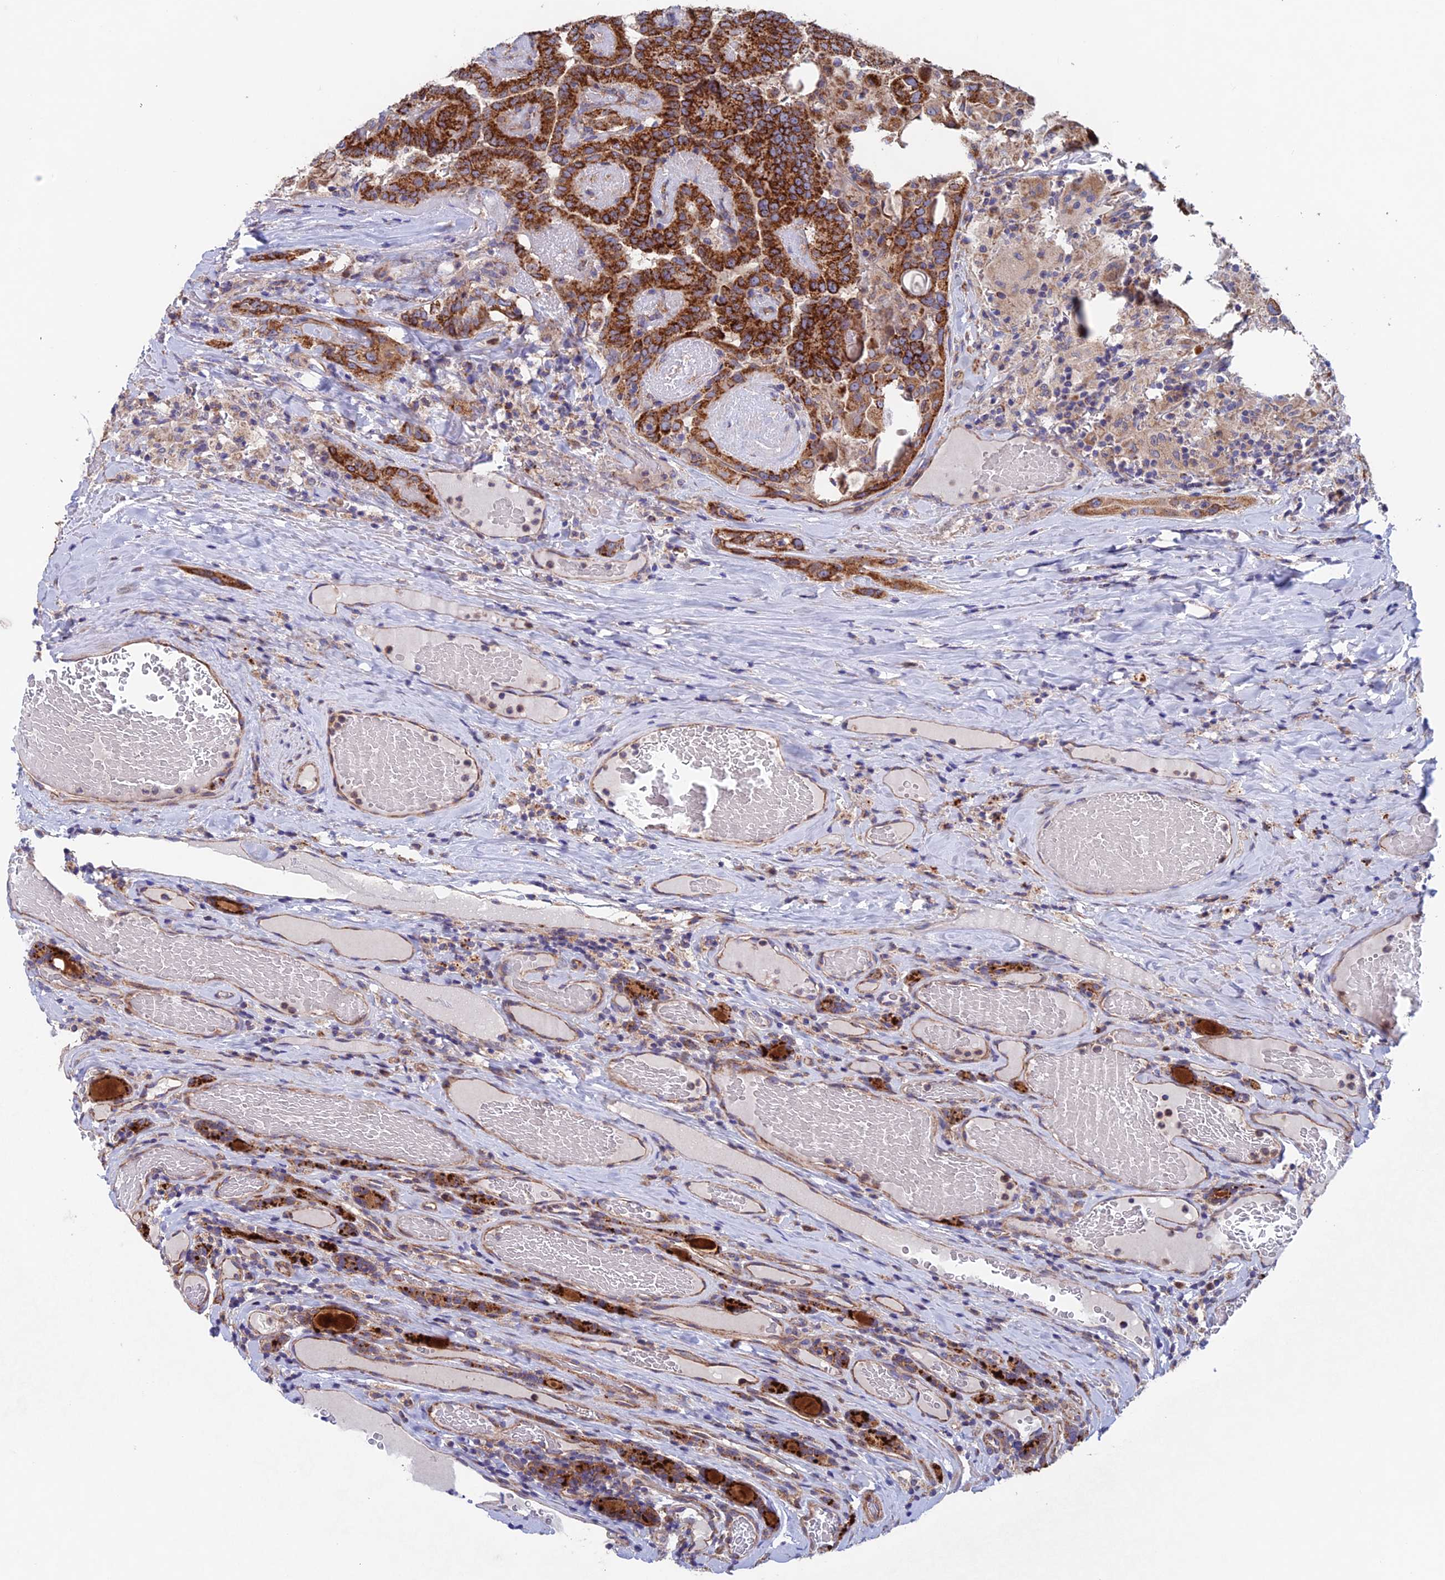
{"staining": {"intensity": "strong", "quantity": ">75%", "location": "cytoplasmic/membranous"}, "tissue": "thyroid cancer", "cell_type": "Tumor cells", "image_type": "cancer", "snomed": [{"axis": "morphology", "description": "Papillary adenocarcinoma, NOS"}, {"axis": "topography", "description": "Thyroid gland"}], "caption": "Human thyroid cancer stained with a brown dye exhibits strong cytoplasmic/membranous positive staining in approximately >75% of tumor cells.", "gene": "MRPL1", "patient": {"sex": "female", "age": 72}}